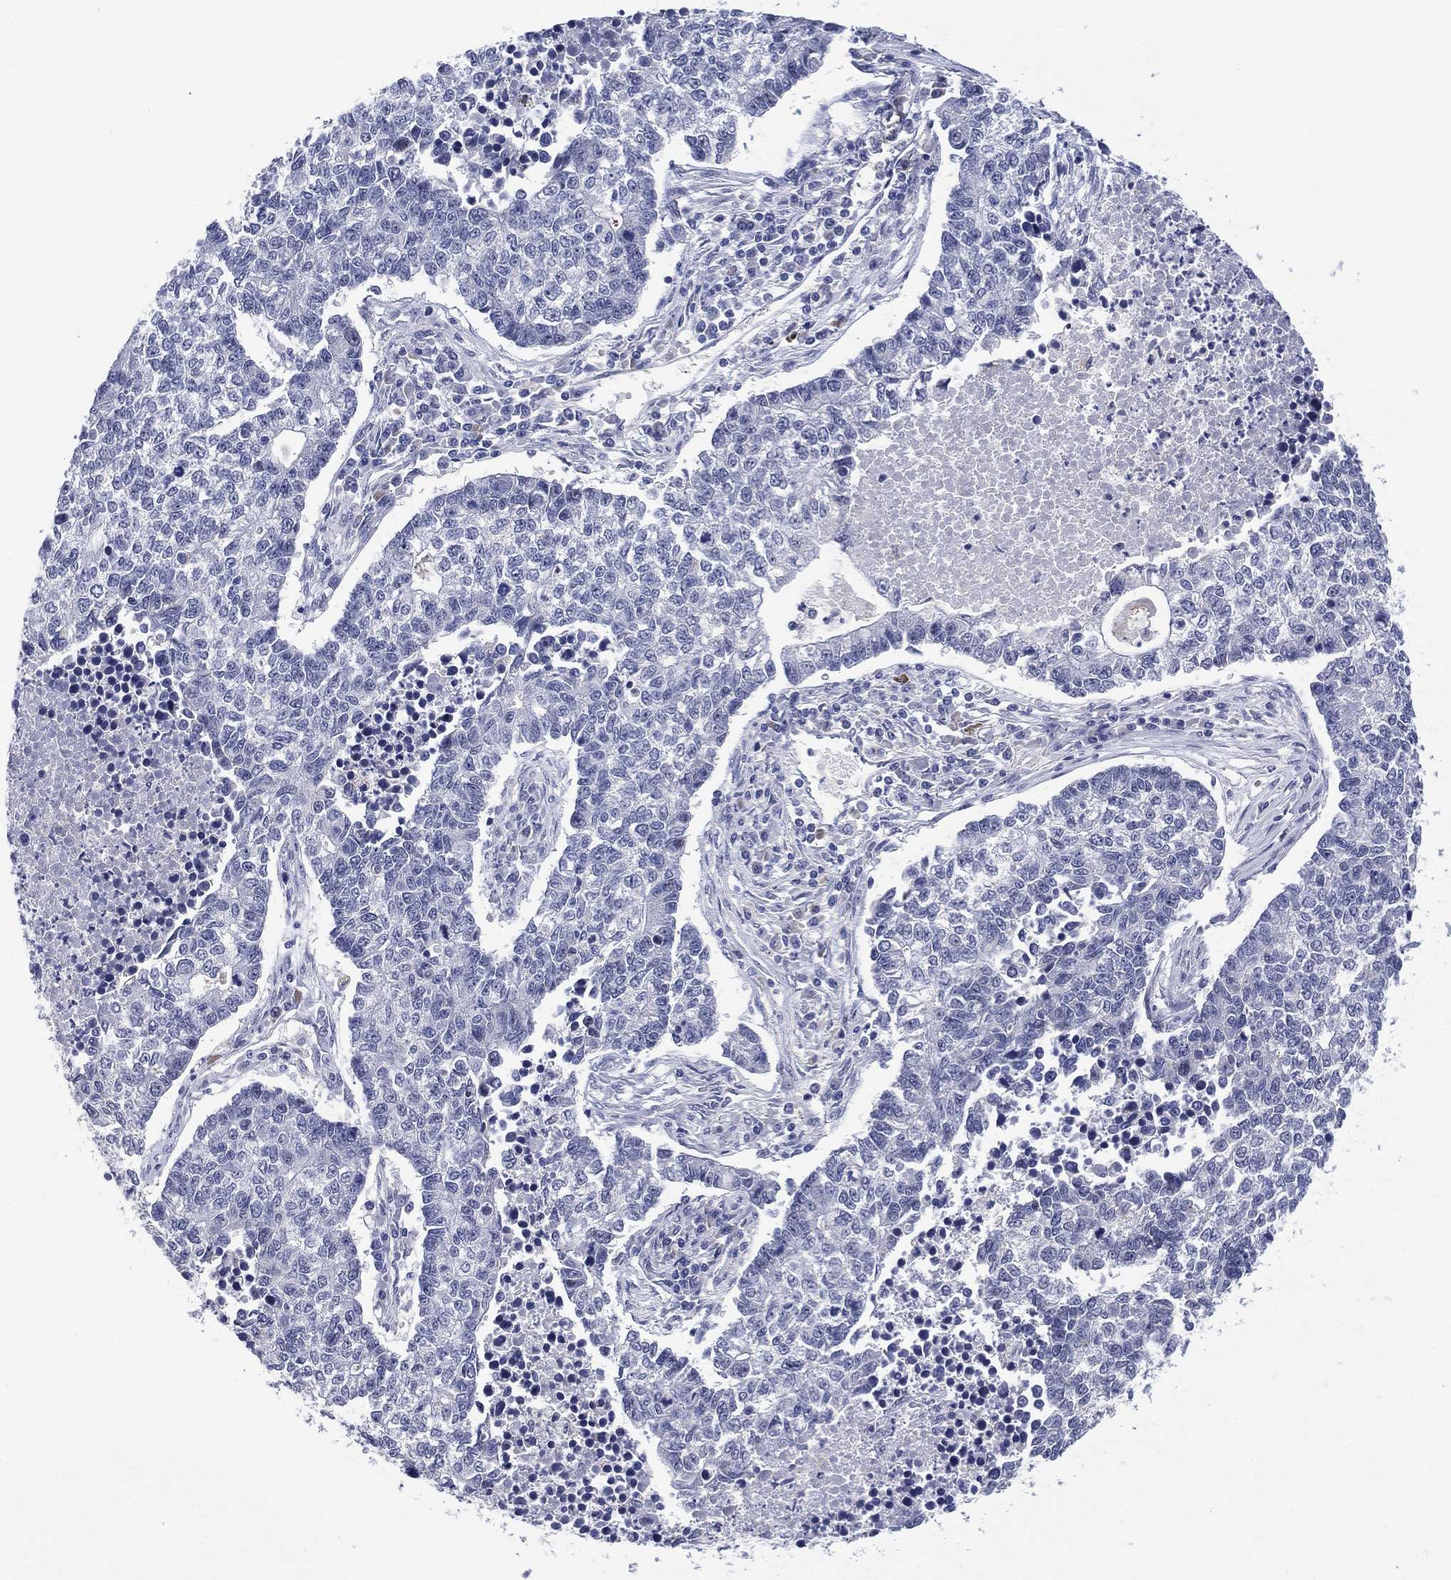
{"staining": {"intensity": "negative", "quantity": "none", "location": "none"}, "tissue": "lung cancer", "cell_type": "Tumor cells", "image_type": "cancer", "snomed": [{"axis": "morphology", "description": "Adenocarcinoma, NOS"}, {"axis": "topography", "description": "Lung"}], "caption": "High power microscopy image of an immunohistochemistry histopathology image of lung adenocarcinoma, revealing no significant positivity in tumor cells.", "gene": "CLIP3", "patient": {"sex": "male", "age": 57}}